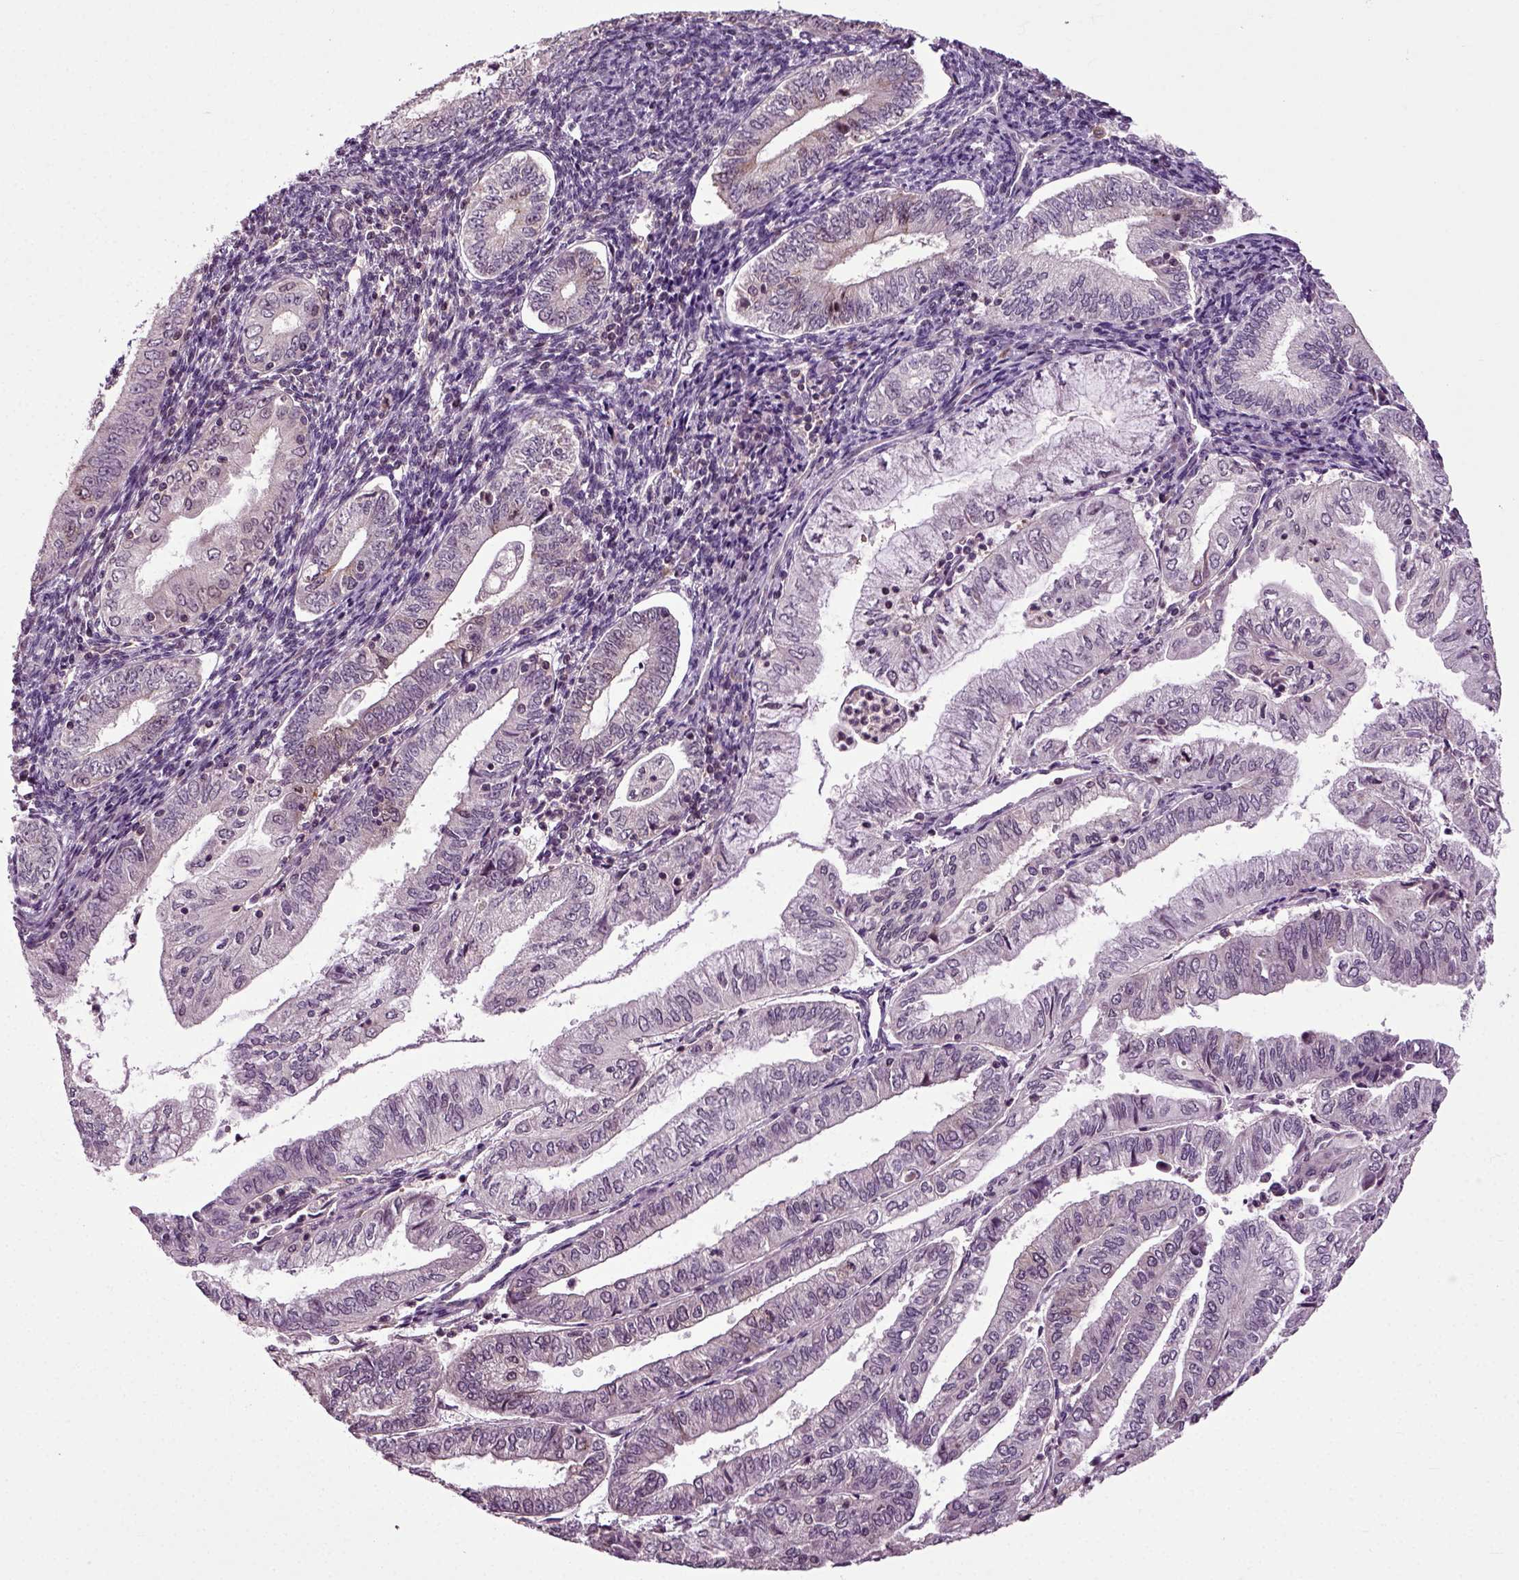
{"staining": {"intensity": "negative", "quantity": "none", "location": "none"}, "tissue": "endometrial cancer", "cell_type": "Tumor cells", "image_type": "cancer", "snomed": [{"axis": "morphology", "description": "Adenocarcinoma, NOS"}, {"axis": "topography", "description": "Endometrium"}], "caption": "The image reveals no significant positivity in tumor cells of endometrial cancer. (Immunohistochemistry, brightfield microscopy, high magnification).", "gene": "KNSTRN", "patient": {"sex": "female", "age": 55}}